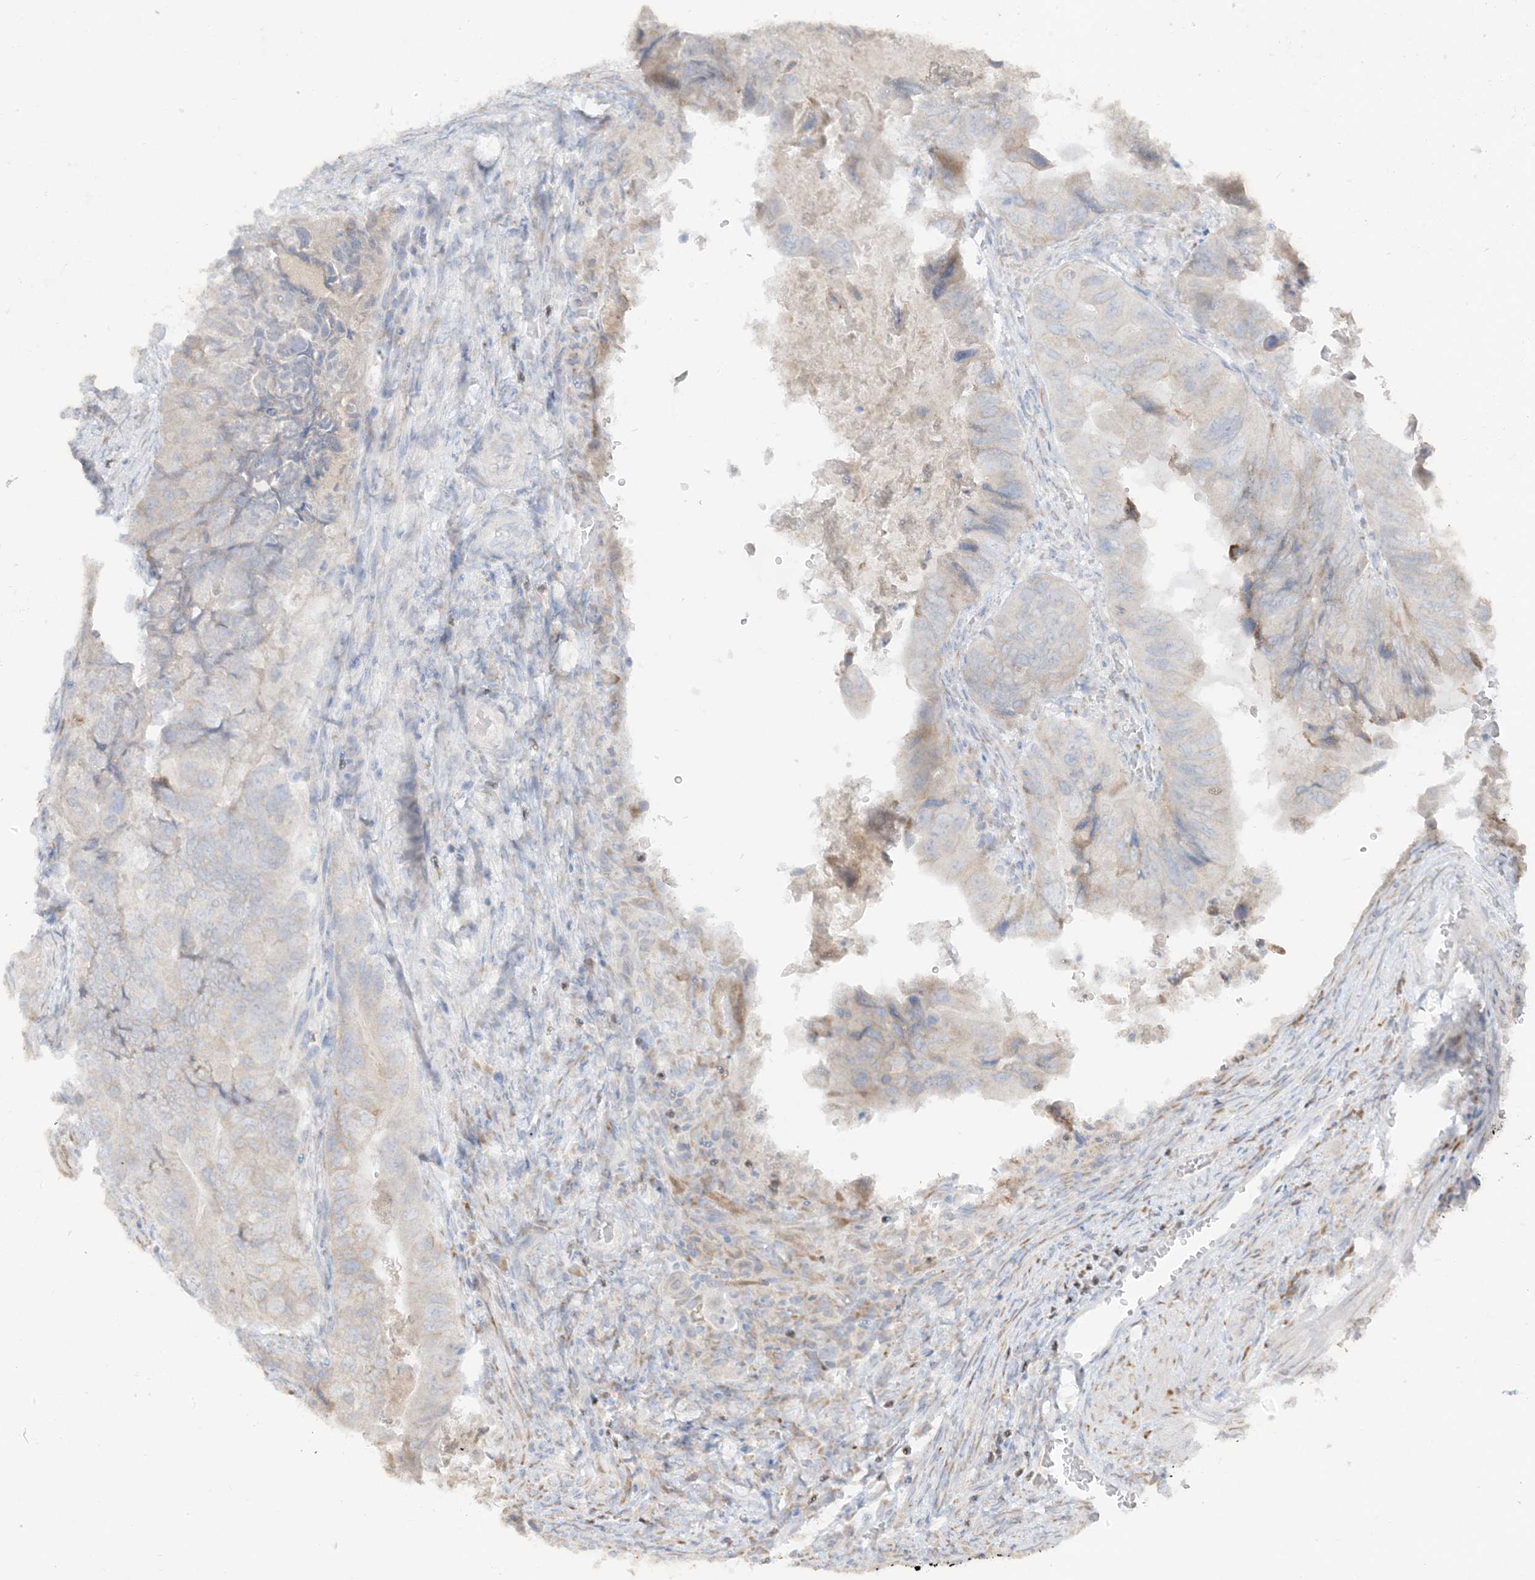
{"staining": {"intensity": "negative", "quantity": "none", "location": "none"}, "tissue": "colorectal cancer", "cell_type": "Tumor cells", "image_type": "cancer", "snomed": [{"axis": "morphology", "description": "Adenocarcinoma, NOS"}, {"axis": "topography", "description": "Rectum"}], "caption": "Immunohistochemical staining of human colorectal cancer displays no significant positivity in tumor cells. (Brightfield microscopy of DAB immunohistochemistry at high magnification).", "gene": "LOXL3", "patient": {"sex": "male", "age": 63}}